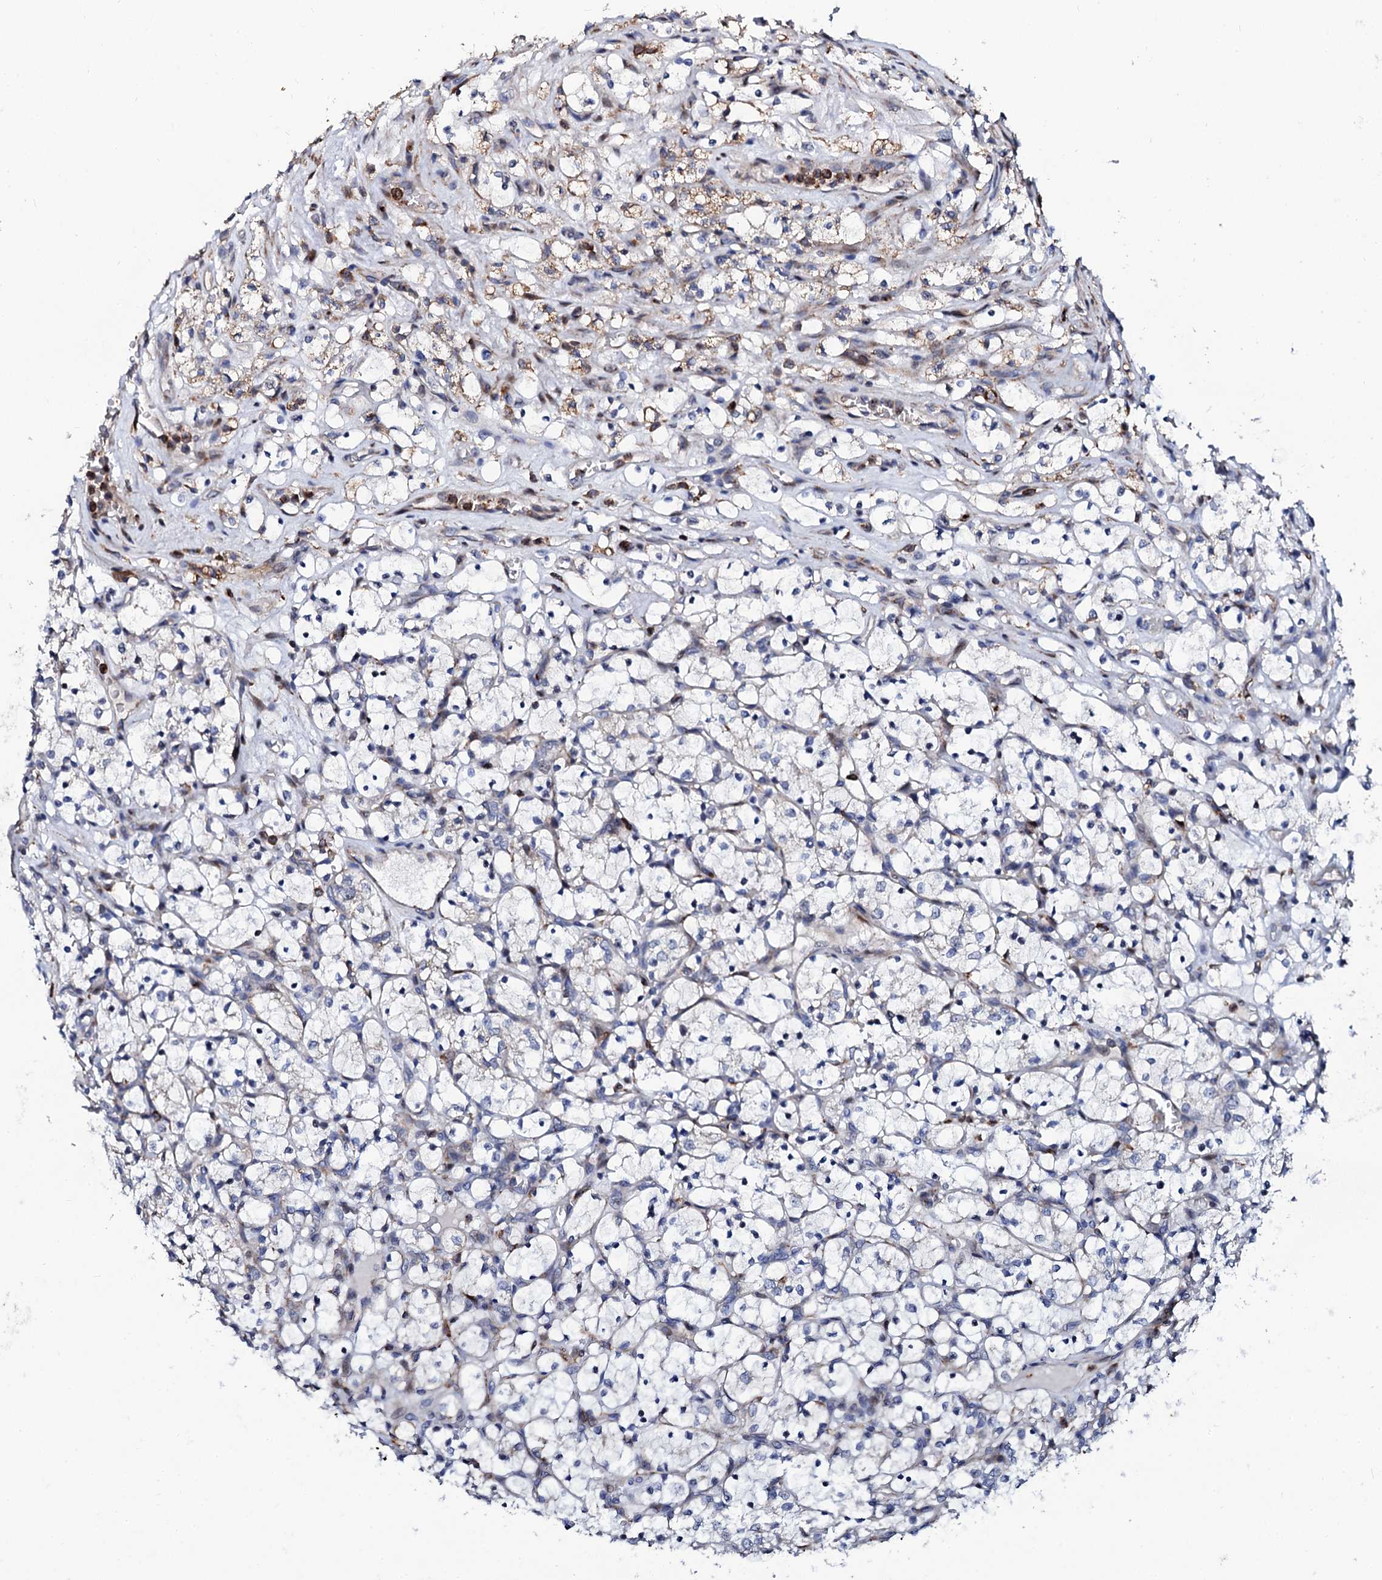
{"staining": {"intensity": "weak", "quantity": "<25%", "location": "cytoplasmic/membranous"}, "tissue": "renal cancer", "cell_type": "Tumor cells", "image_type": "cancer", "snomed": [{"axis": "morphology", "description": "Adenocarcinoma, NOS"}, {"axis": "topography", "description": "Kidney"}], "caption": "Human renal adenocarcinoma stained for a protein using IHC exhibits no positivity in tumor cells.", "gene": "TCIRG1", "patient": {"sex": "female", "age": 69}}